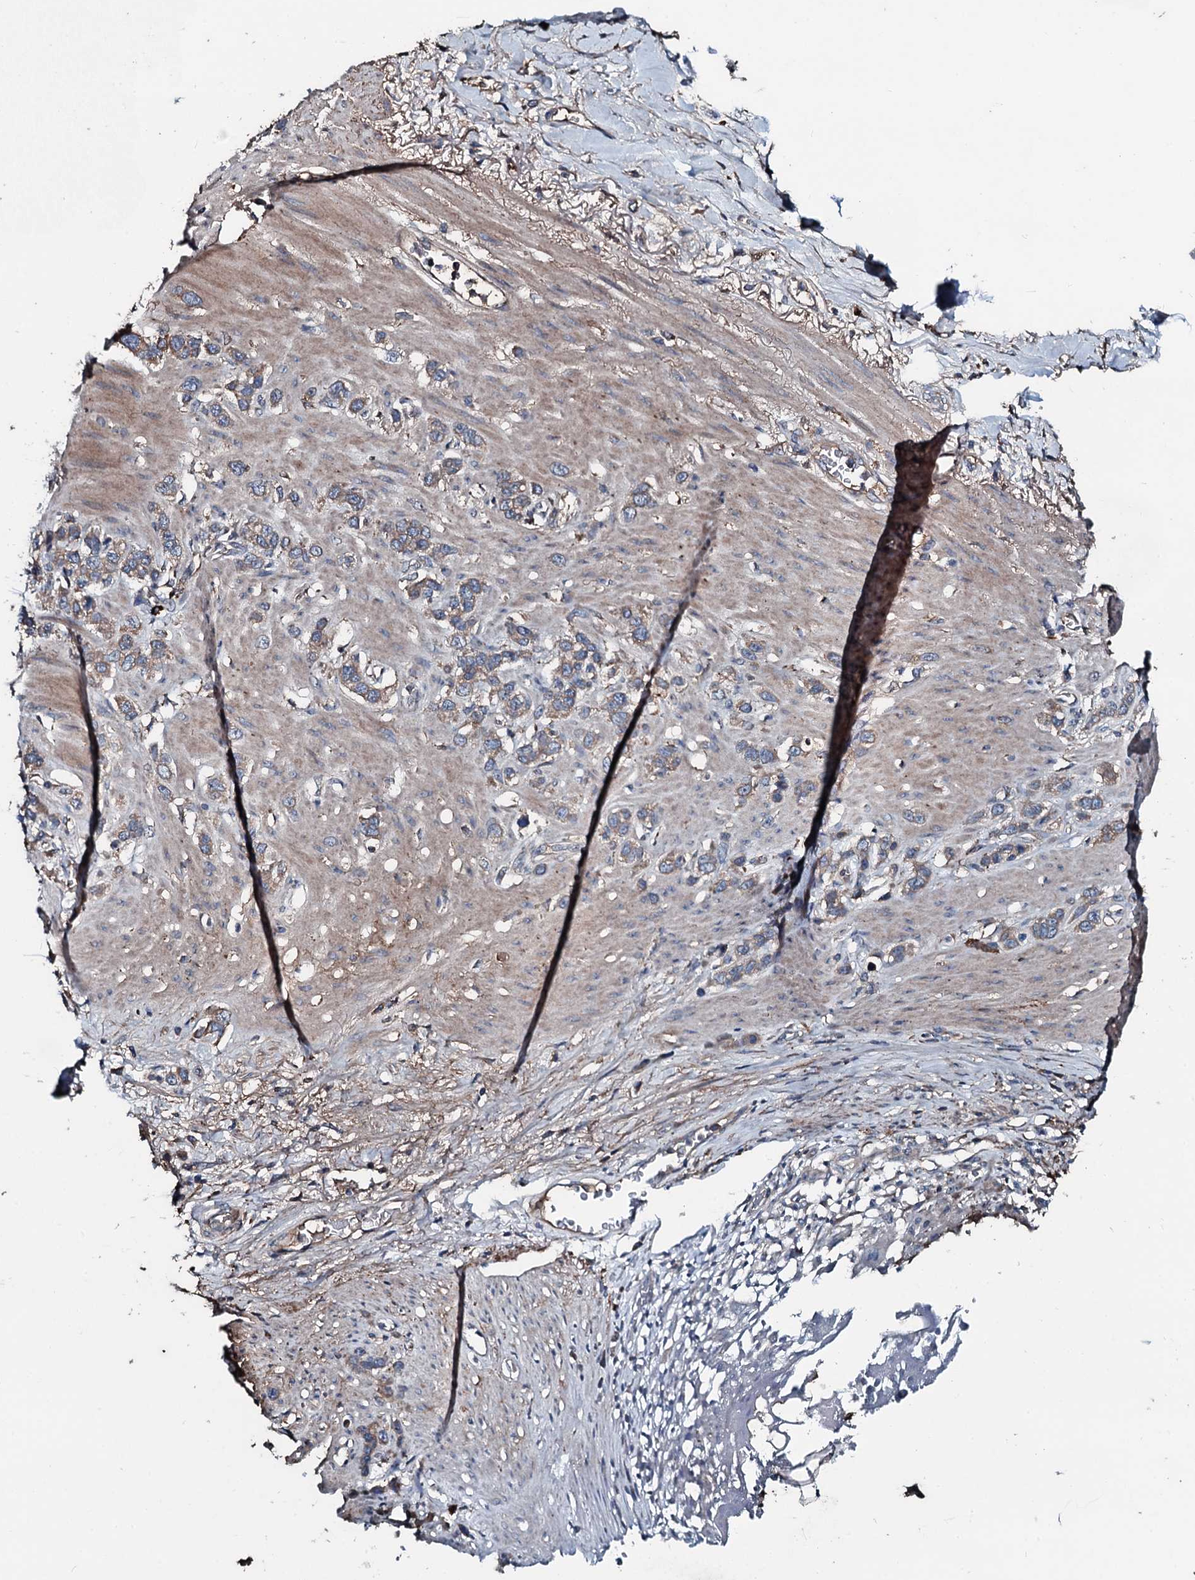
{"staining": {"intensity": "weak", "quantity": ">75%", "location": "cytoplasmic/membranous"}, "tissue": "stomach cancer", "cell_type": "Tumor cells", "image_type": "cancer", "snomed": [{"axis": "morphology", "description": "Adenocarcinoma, NOS"}, {"axis": "morphology", "description": "Adenocarcinoma, High grade"}, {"axis": "topography", "description": "Stomach, upper"}, {"axis": "topography", "description": "Stomach, lower"}], "caption": "The image reveals a brown stain indicating the presence of a protein in the cytoplasmic/membranous of tumor cells in stomach cancer (adenocarcinoma). (Brightfield microscopy of DAB IHC at high magnification).", "gene": "AARS1", "patient": {"sex": "female", "age": 65}}